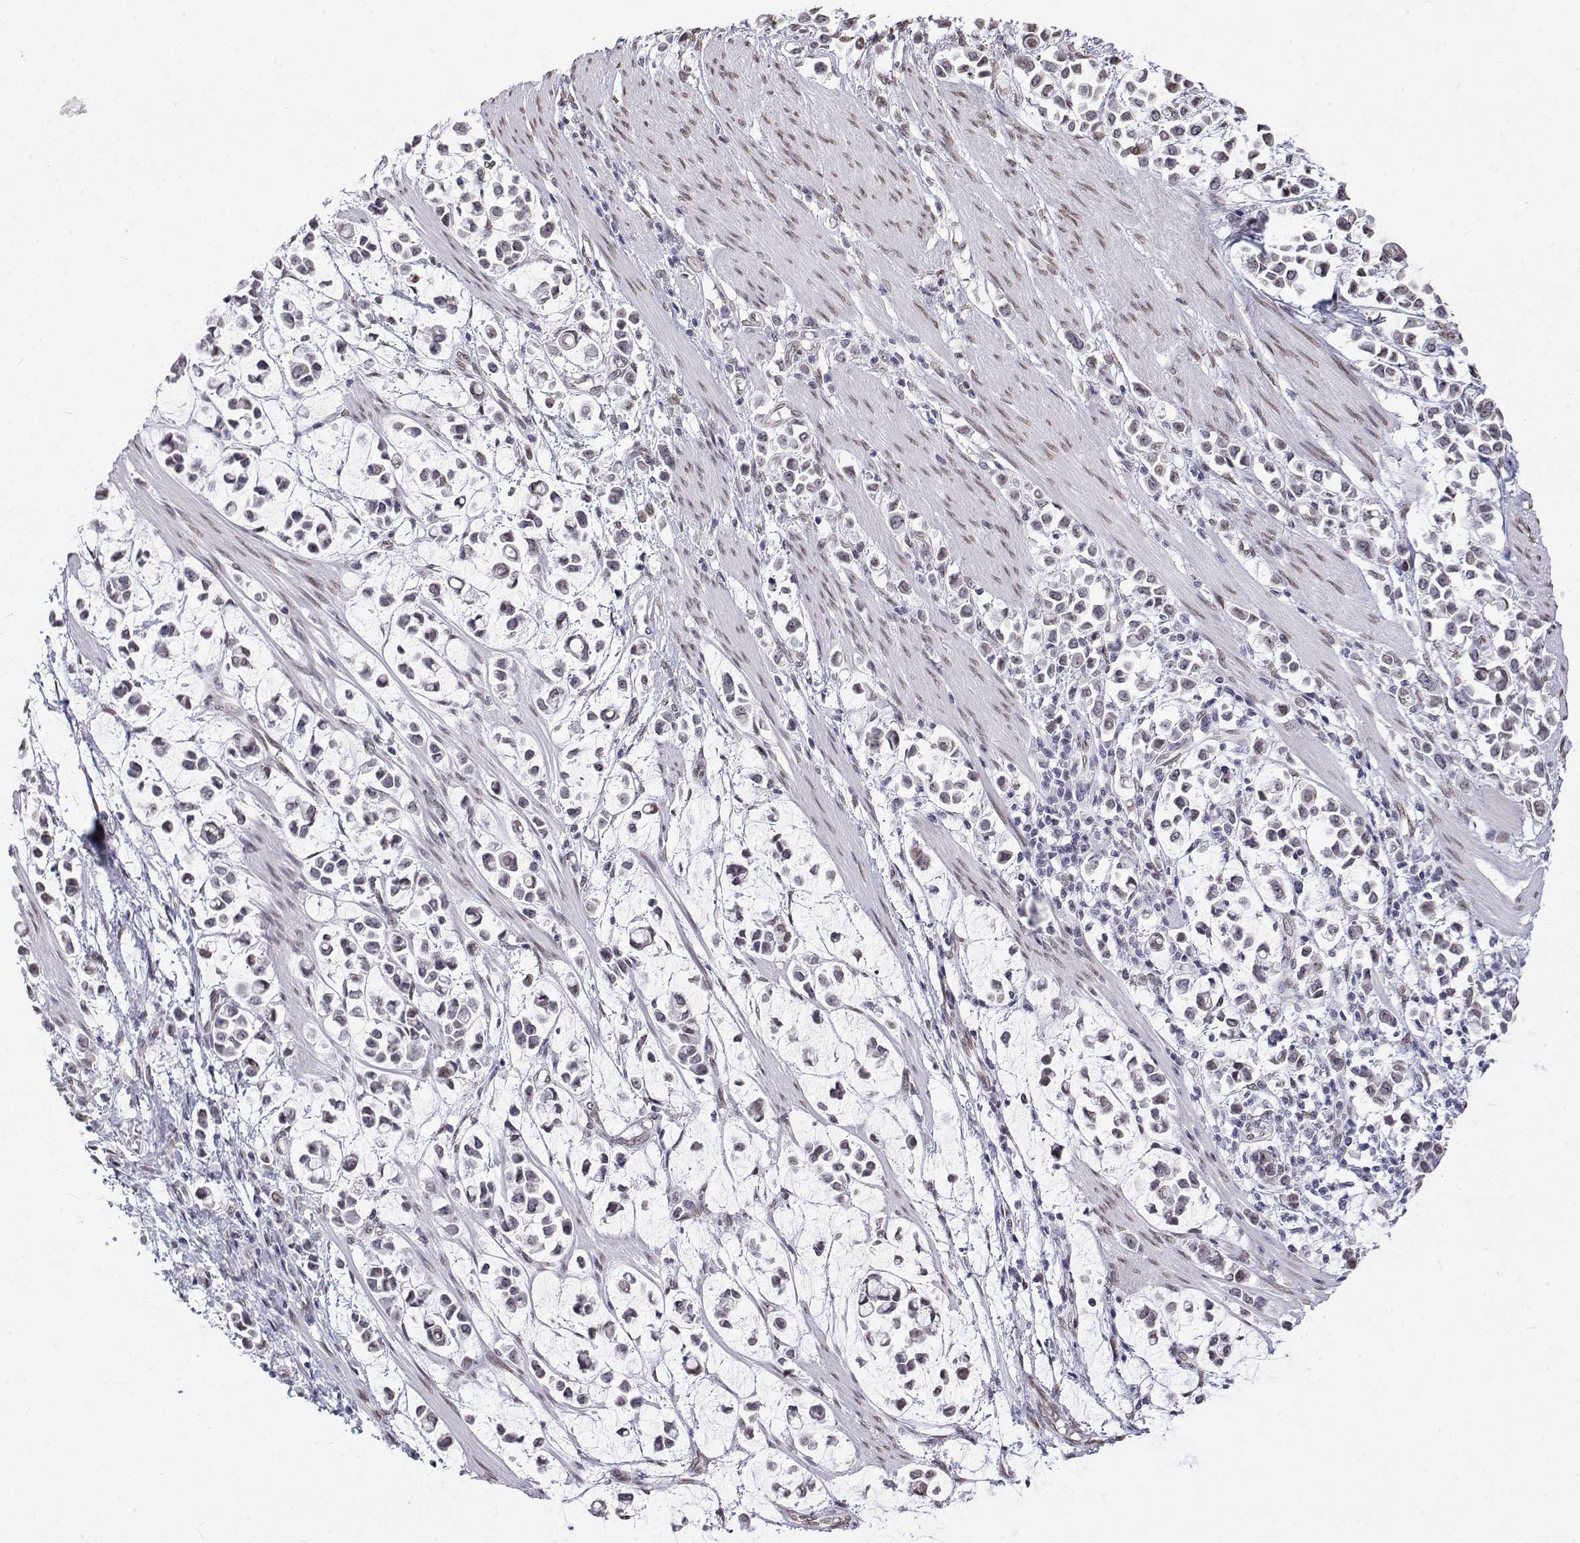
{"staining": {"intensity": "negative", "quantity": "none", "location": "none"}, "tissue": "stomach cancer", "cell_type": "Tumor cells", "image_type": "cancer", "snomed": [{"axis": "morphology", "description": "Adenocarcinoma, NOS"}, {"axis": "topography", "description": "Stomach"}], "caption": "There is no significant expression in tumor cells of adenocarcinoma (stomach). (DAB (3,3'-diaminobenzidine) IHC with hematoxylin counter stain).", "gene": "ZNF532", "patient": {"sex": "male", "age": 82}}